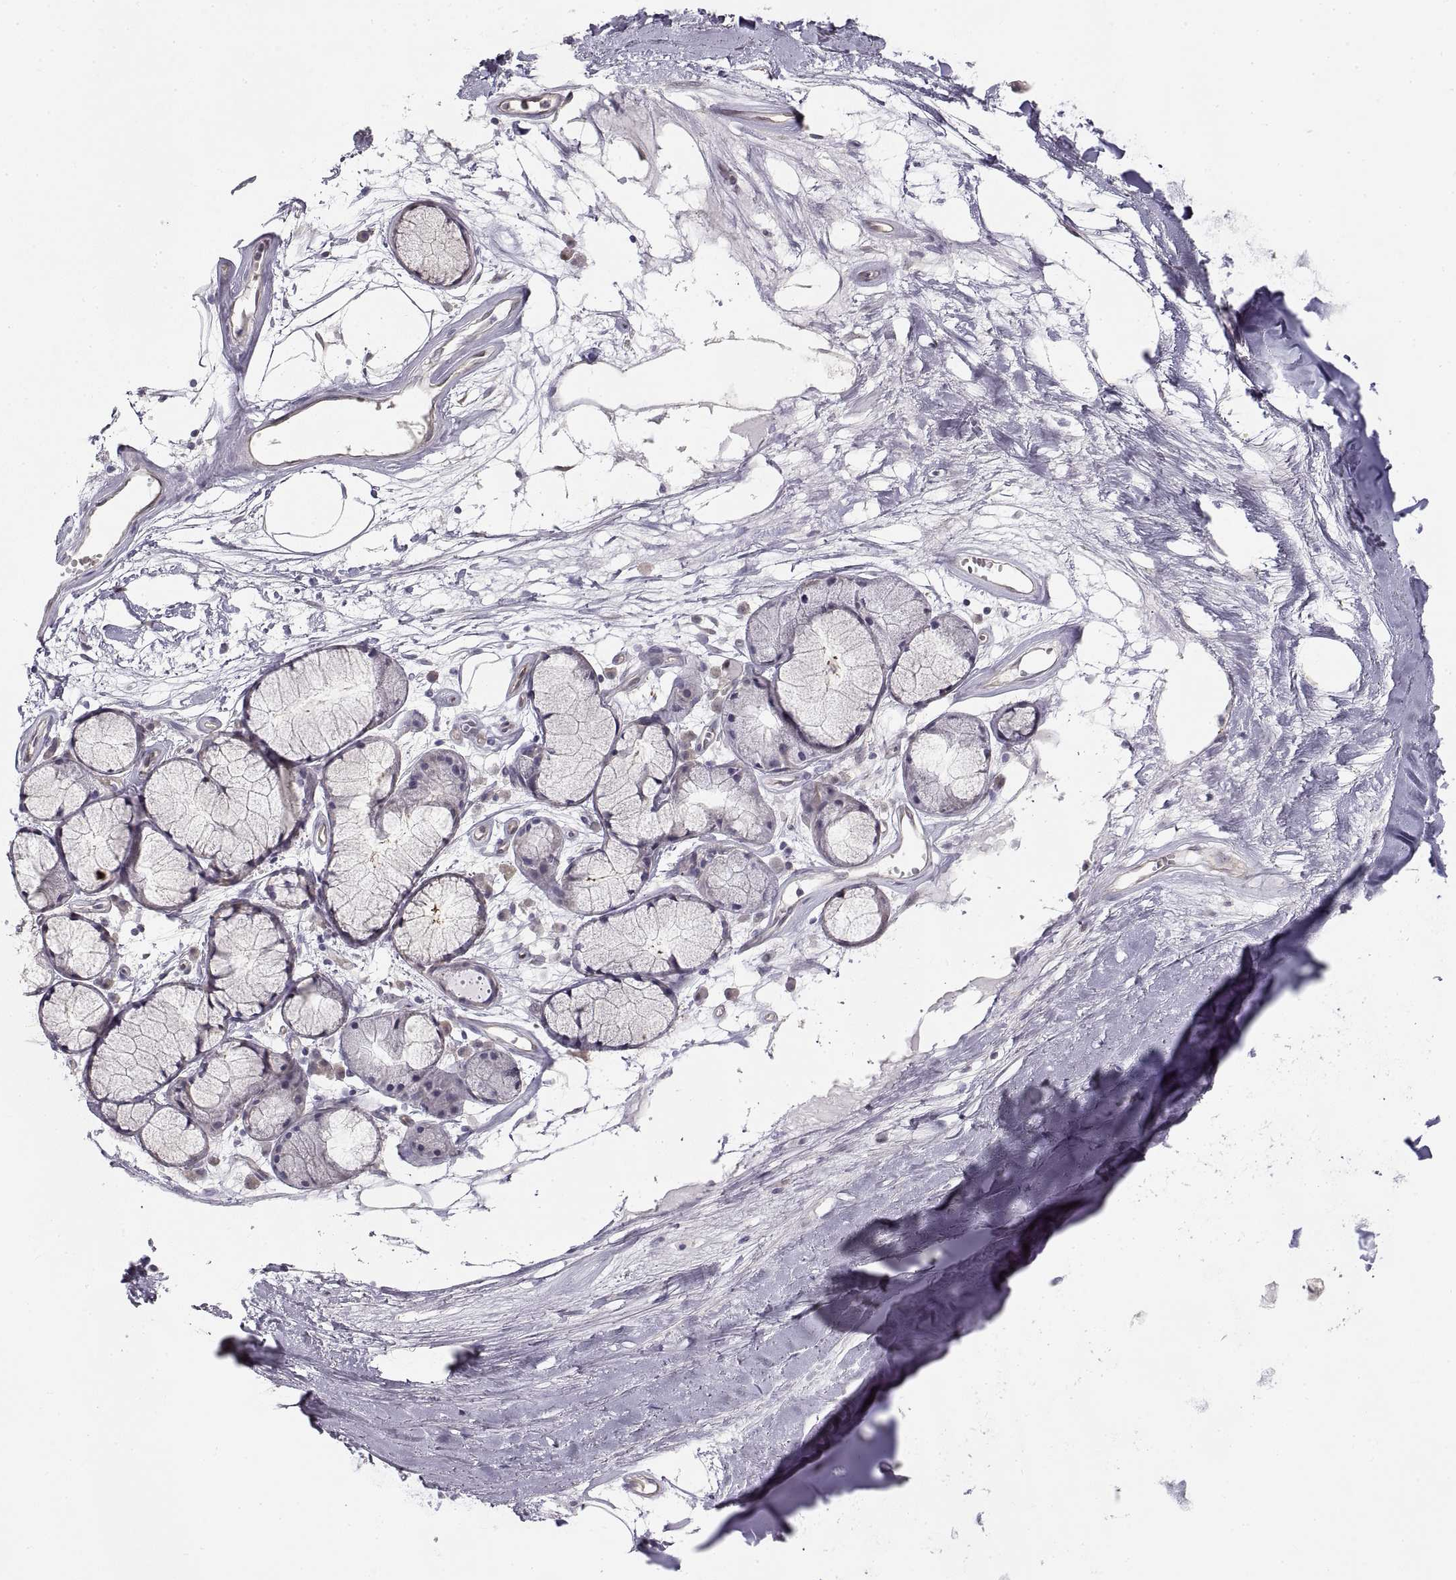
{"staining": {"intensity": "negative", "quantity": "none", "location": "none"}, "tissue": "adipose tissue", "cell_type": "Adipocytes", "image_type": "normal", "snomed": [{"axis": "morphology", "description": "Normal tissue, NOS"}, {"axis": "morphology", "description": "Squamous cell carcinoma, NOS"}, {"axis": "topography", "description": "Cartilage tissue"}, {"axis": "topography", "description": "Lung"}], "caption": "A high-resolution micrograph shows immunohistochemistry staining of normal adipose tissue, which reveals no significant positivity in adipocytes. The staining was performed using DAB to visualize the protein expression in brown, while the nuclei were stained in blue with hematoxylin (Magnification: 20x).", "gene": "HSP90AB1", "patient": {"sex": "male", "age": 66}}